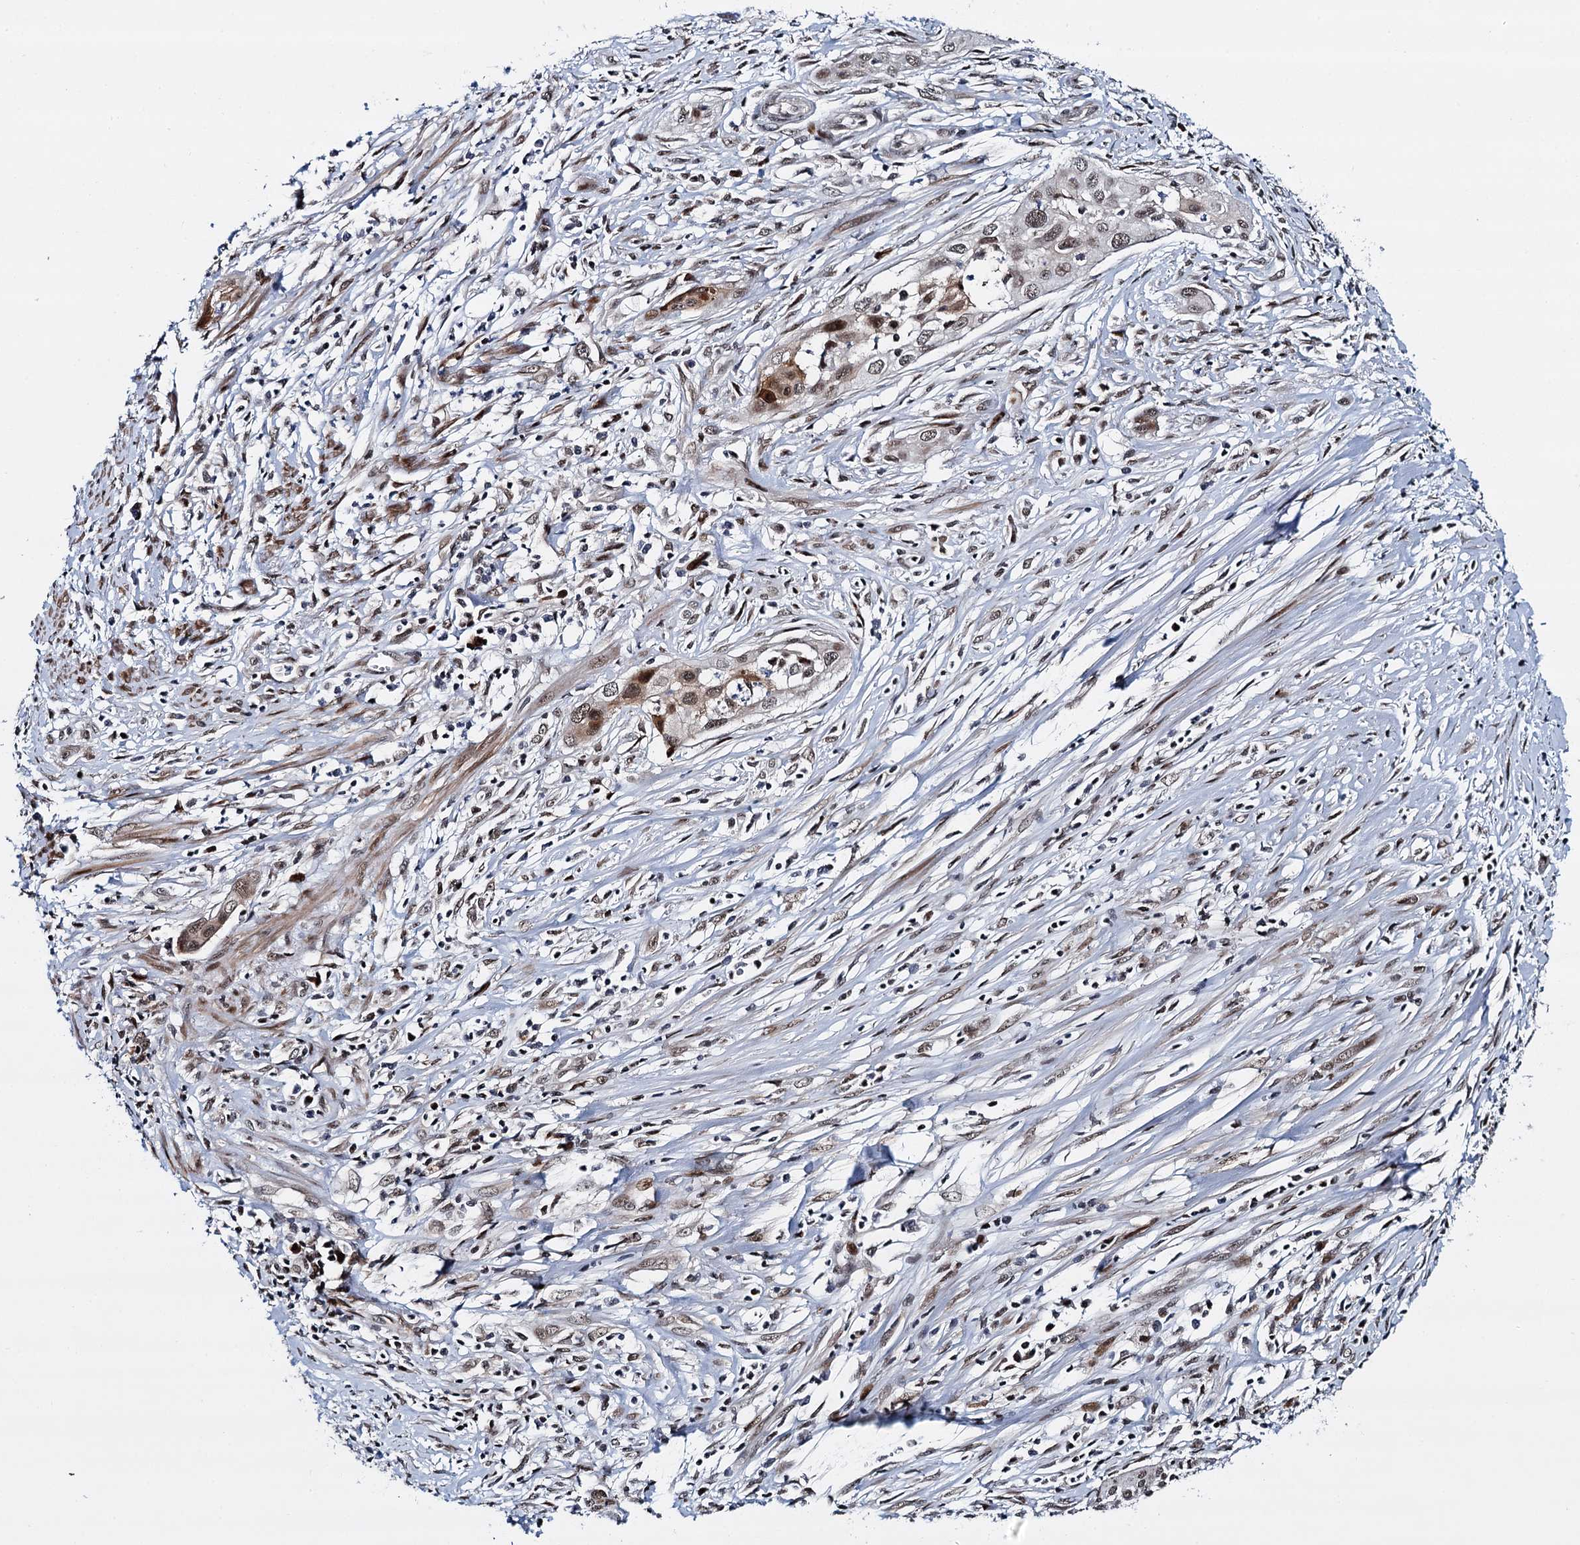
{"staining": {"intensity": "moderate", "quantity": ">75%", "location": "nuclear"}, "tissue": "cervical cancer", "cell_type": "Tumor cells", "image_type": "cancer", "snomed": [{"axis": "morphology", "description": "Squamous cell carcinoma, NOS"}, {"axis": "topography", "description": "Cervix"}], "caption": "Protein expression analysis of human cervical cancer (squamous cell carcinoma) reveals moderate nuclear positivity in approximately >75% of tumor cells. Using DAB (3,3'-diaminobenzidine) (brown) and hematoxylin (blue) stains, captured at high magnification using brightfield microscopy.", "gene": "RUFY2", "patient": {"sex": "female", "age": 34}}